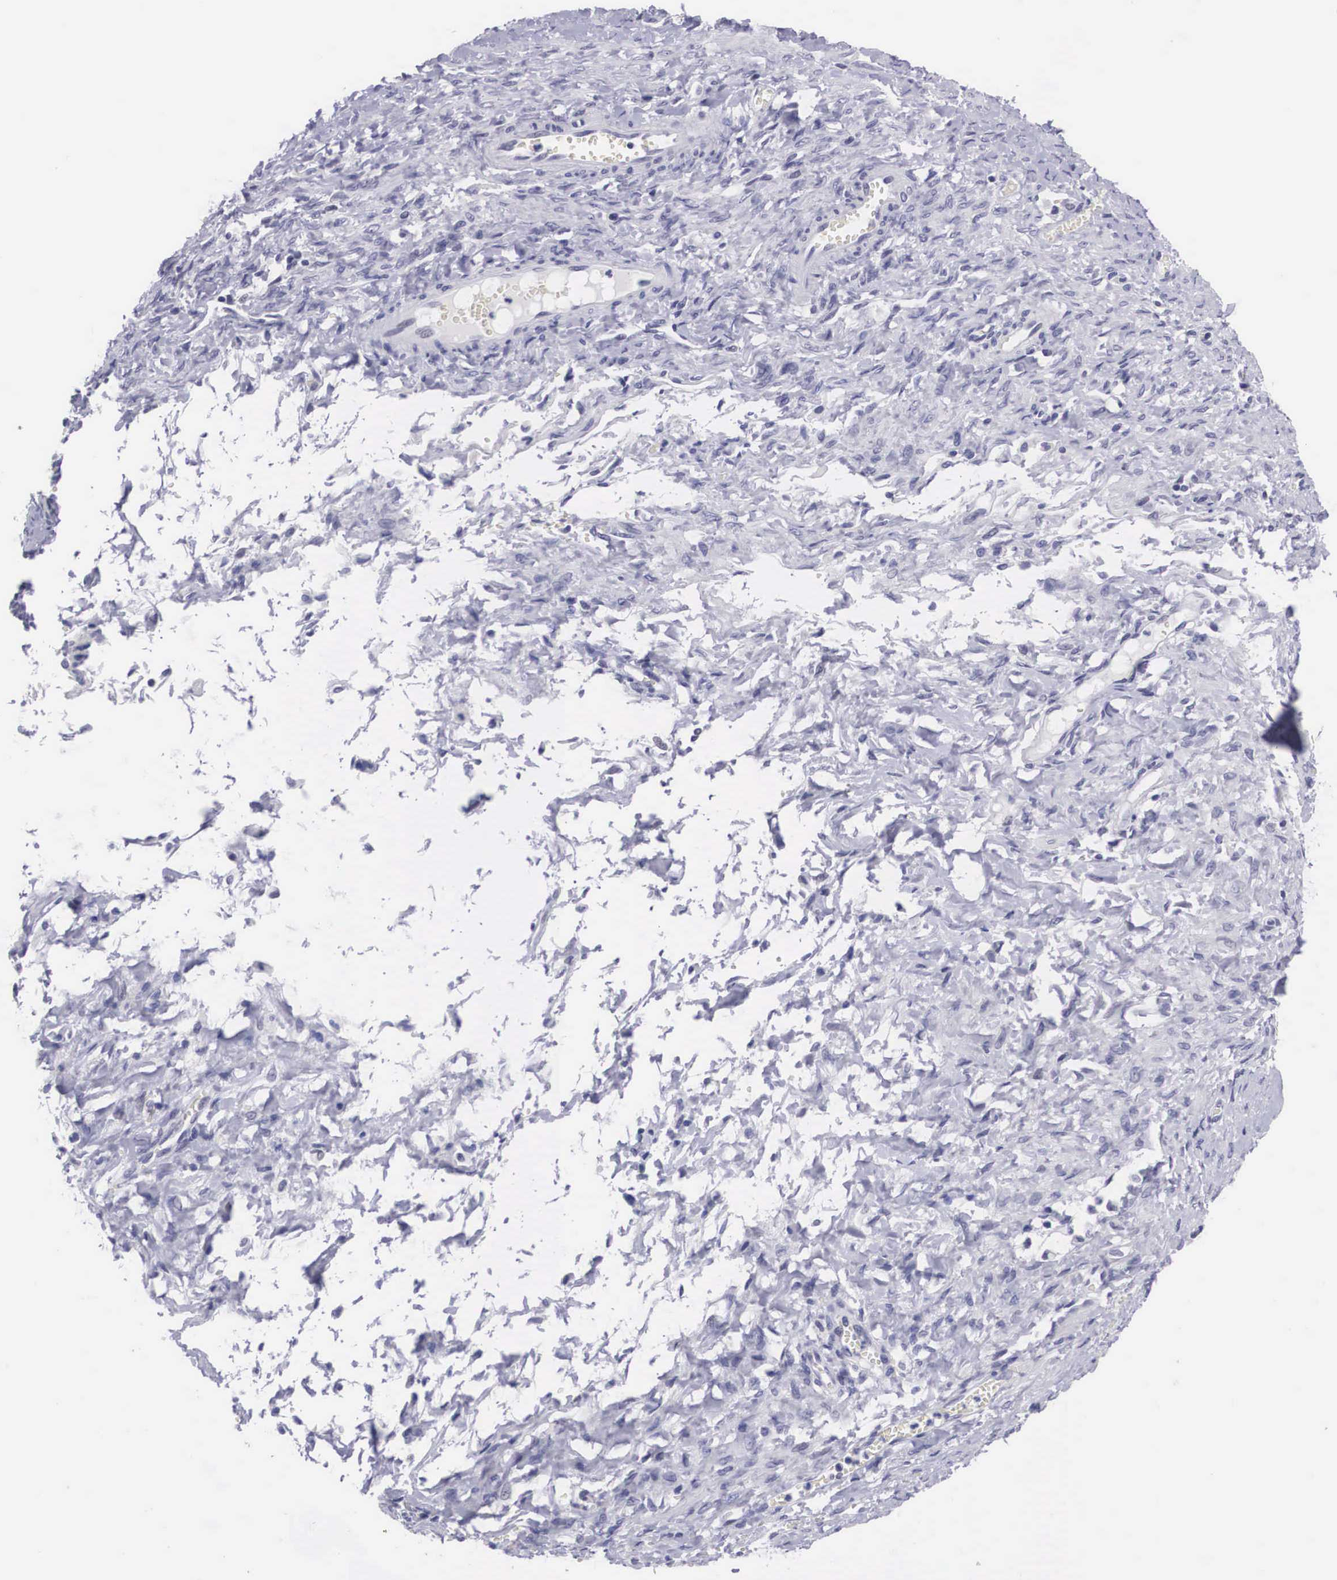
{"staining": {"intensity": "negative", "quantity": "none", "location": "none"}, "tissue": "smooth muscle", "cell_type": "Smooth muscle cells", "image_type": "normal", "snomed": [{"axis": "morphology", "description": "Normal tissue, NOS"}, {"axis": "topography", "description": "Uterus"}], "caption": "This is an immunohistochemistry (IHC) image of normal smooth muscle. There is no positivity in smooth muscle cells.", "gene": "C22orf31", "patient": {"sex": "female", "age": 56}}